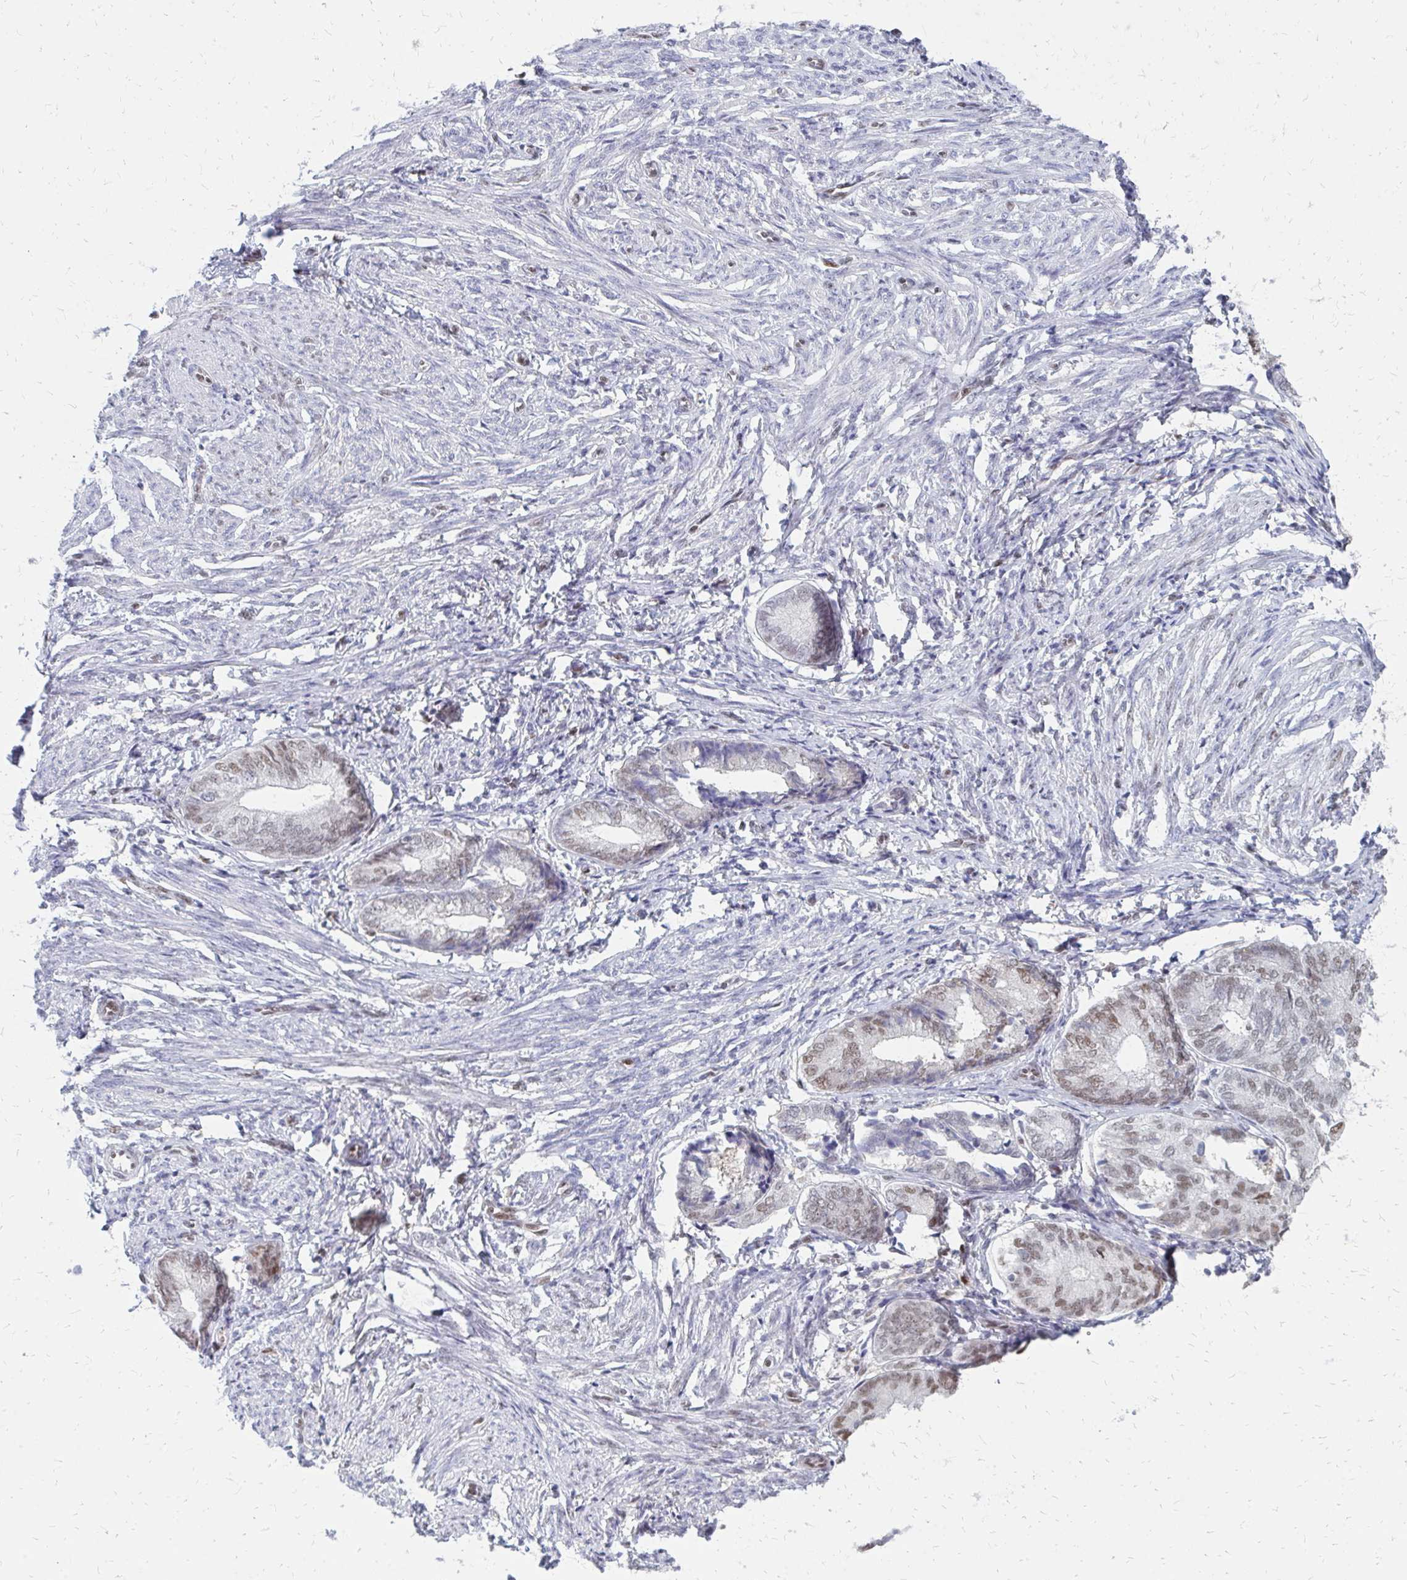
{"staining": {"intensity": "weak", "quantity": ">75%", "location": "nuclear"}, "tissue": "endometrial cancer", "cell_type": "Tumor cells", "image_type": "cancer", "snomed": [{"axis": "morphology", "description": "Adenocarcinoma, NOS"}, {"axis": "topography", "description": "Endometrium"}], "caption": "Immunohistochemical staining of endometrial adenocarcinoma demonstrates low levels of weak nuclear protein positivity in approximately >75% of tumor cells.", "gene": "PLK3", "patient": {"sex": "female", "age": 87}}